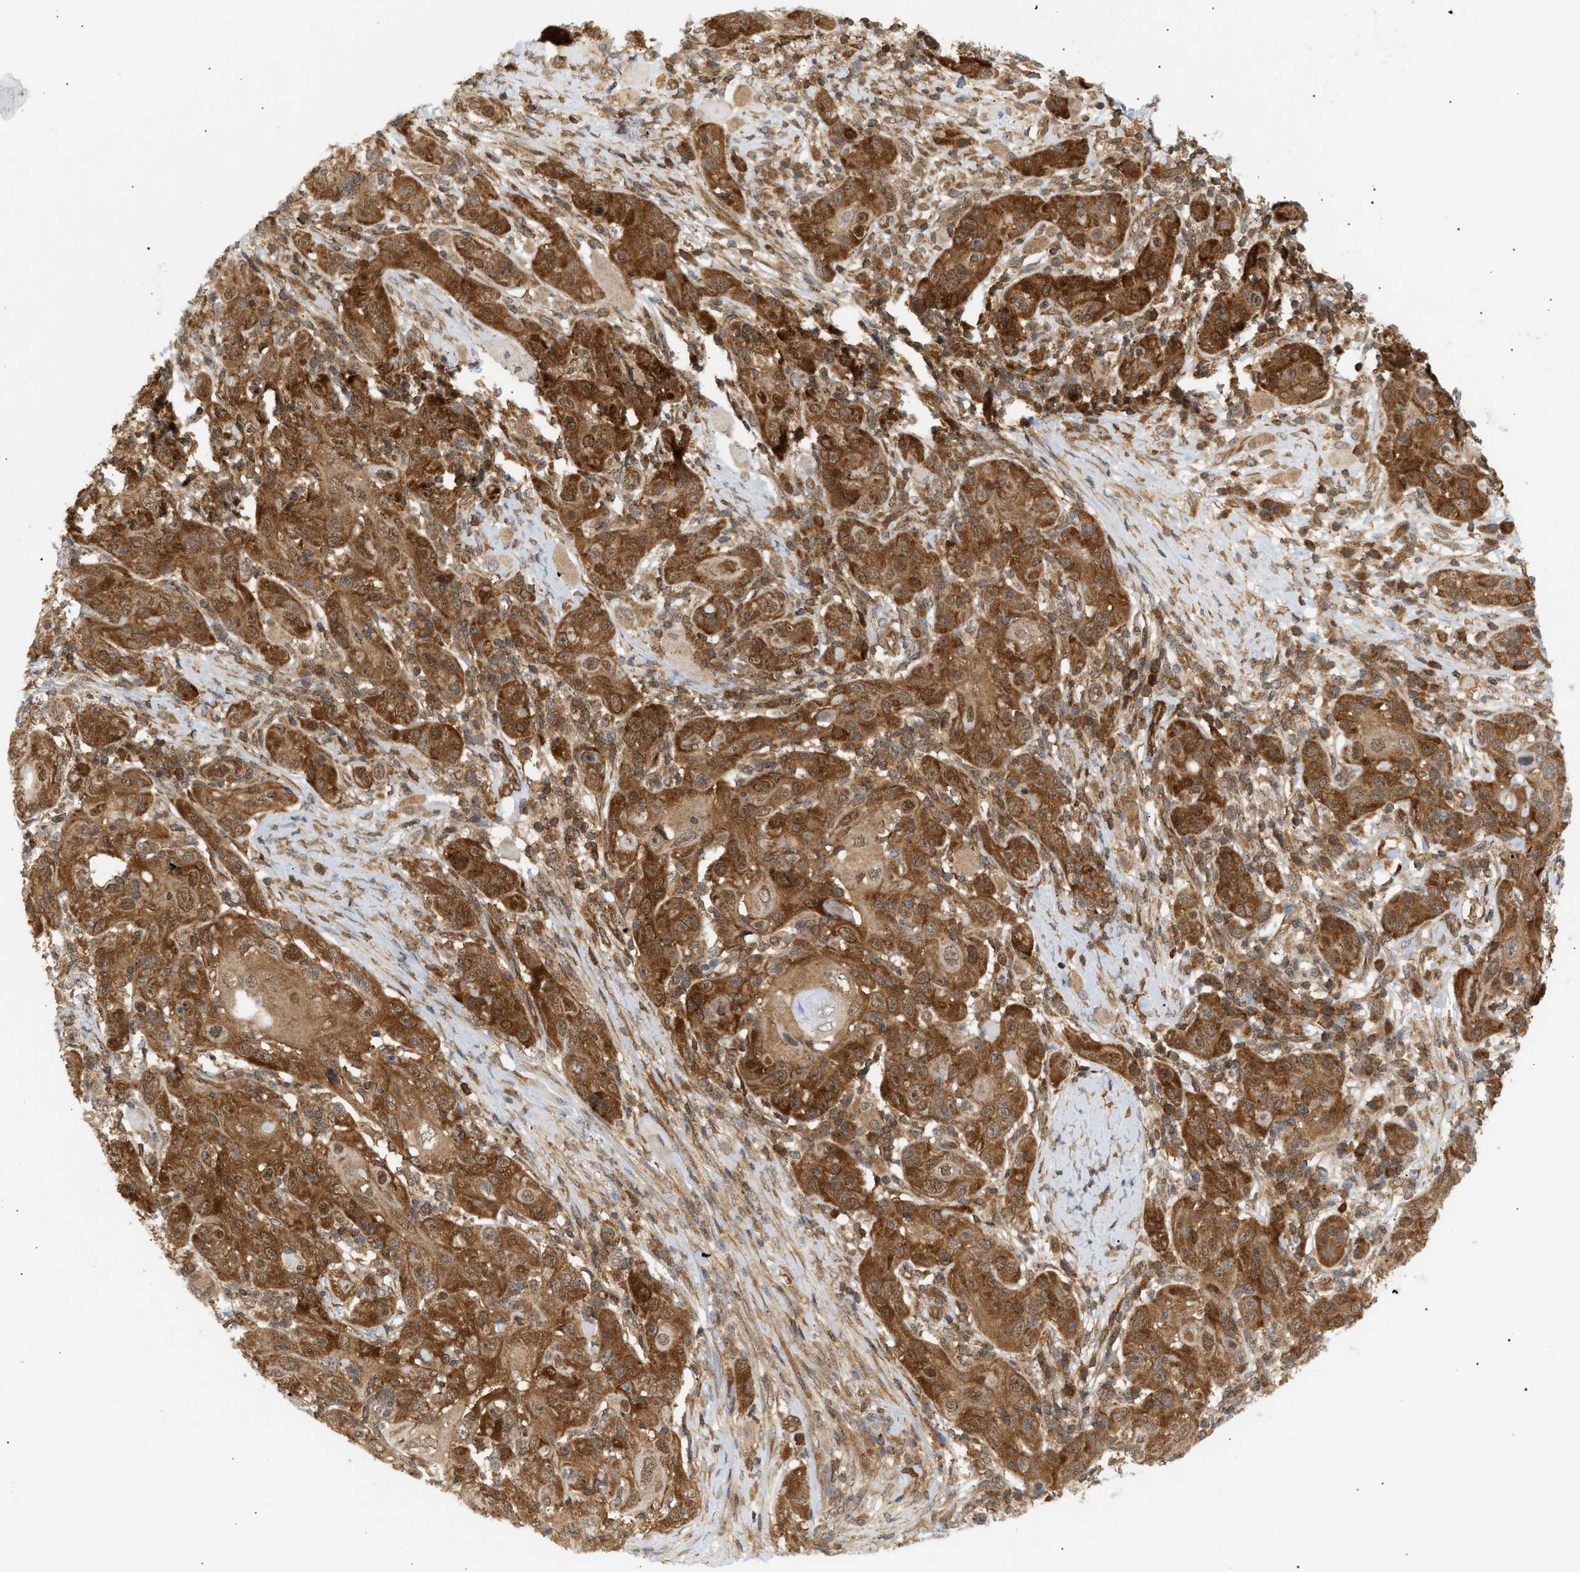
{"staining": {"intensity": "strong", "quantity": ">75%", "location": "cytoplasmic/membranous"}, "tissue": "skin cancer", "cell_type": "Tumor cells", "image_type": "cancer", "snomed": [{"axis": "morphology", "description": "Squamous cell carcinoma, NOS"}, {"axis": "topography", "description": "Skin"}], "caption": "This is an image of IHC staining of skin cancer, which shows strong positivity in the cytoplasmic/membranous of tumor cells.", "gene": "SHC1", "patient": {"sex": "female", "age": 88}}